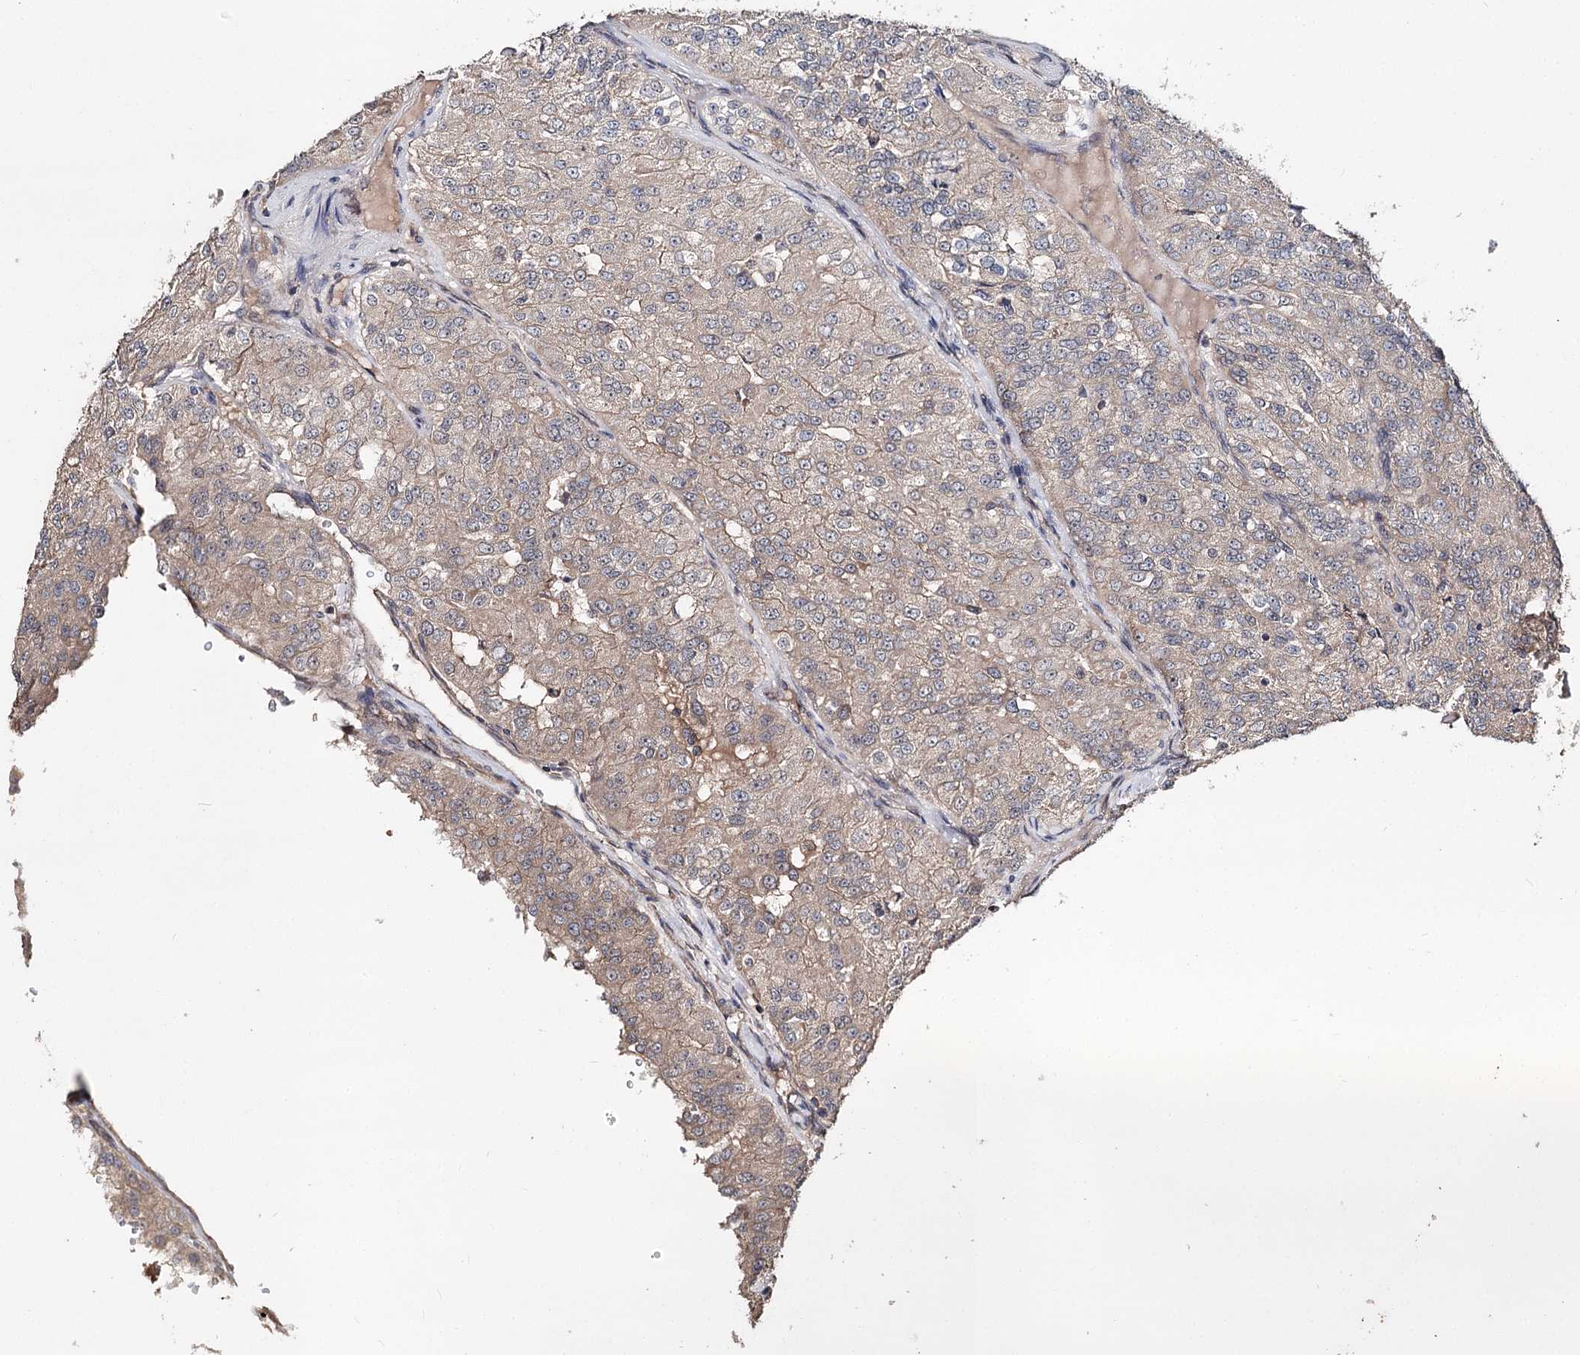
{"staining": {"intensity": "negative", "quantity": "none", "location": "none"}, "tissue": "renal cancer", "cell_type": "Tumor cells", "image_type": "cancer", "snomed": [{"axis": "morphology", "description": "Adenocarcinoma, NOS"}, {"axis": "topography", "description": "Kidney"}], "caption": "DAB (3,3'-diaminobenzidine) immunohistochemical staining of renal cancer displays no significant staining in tumor cells.", "gene": "NOPCHAP1", "patient": {"sex": "female", "age": 63}}